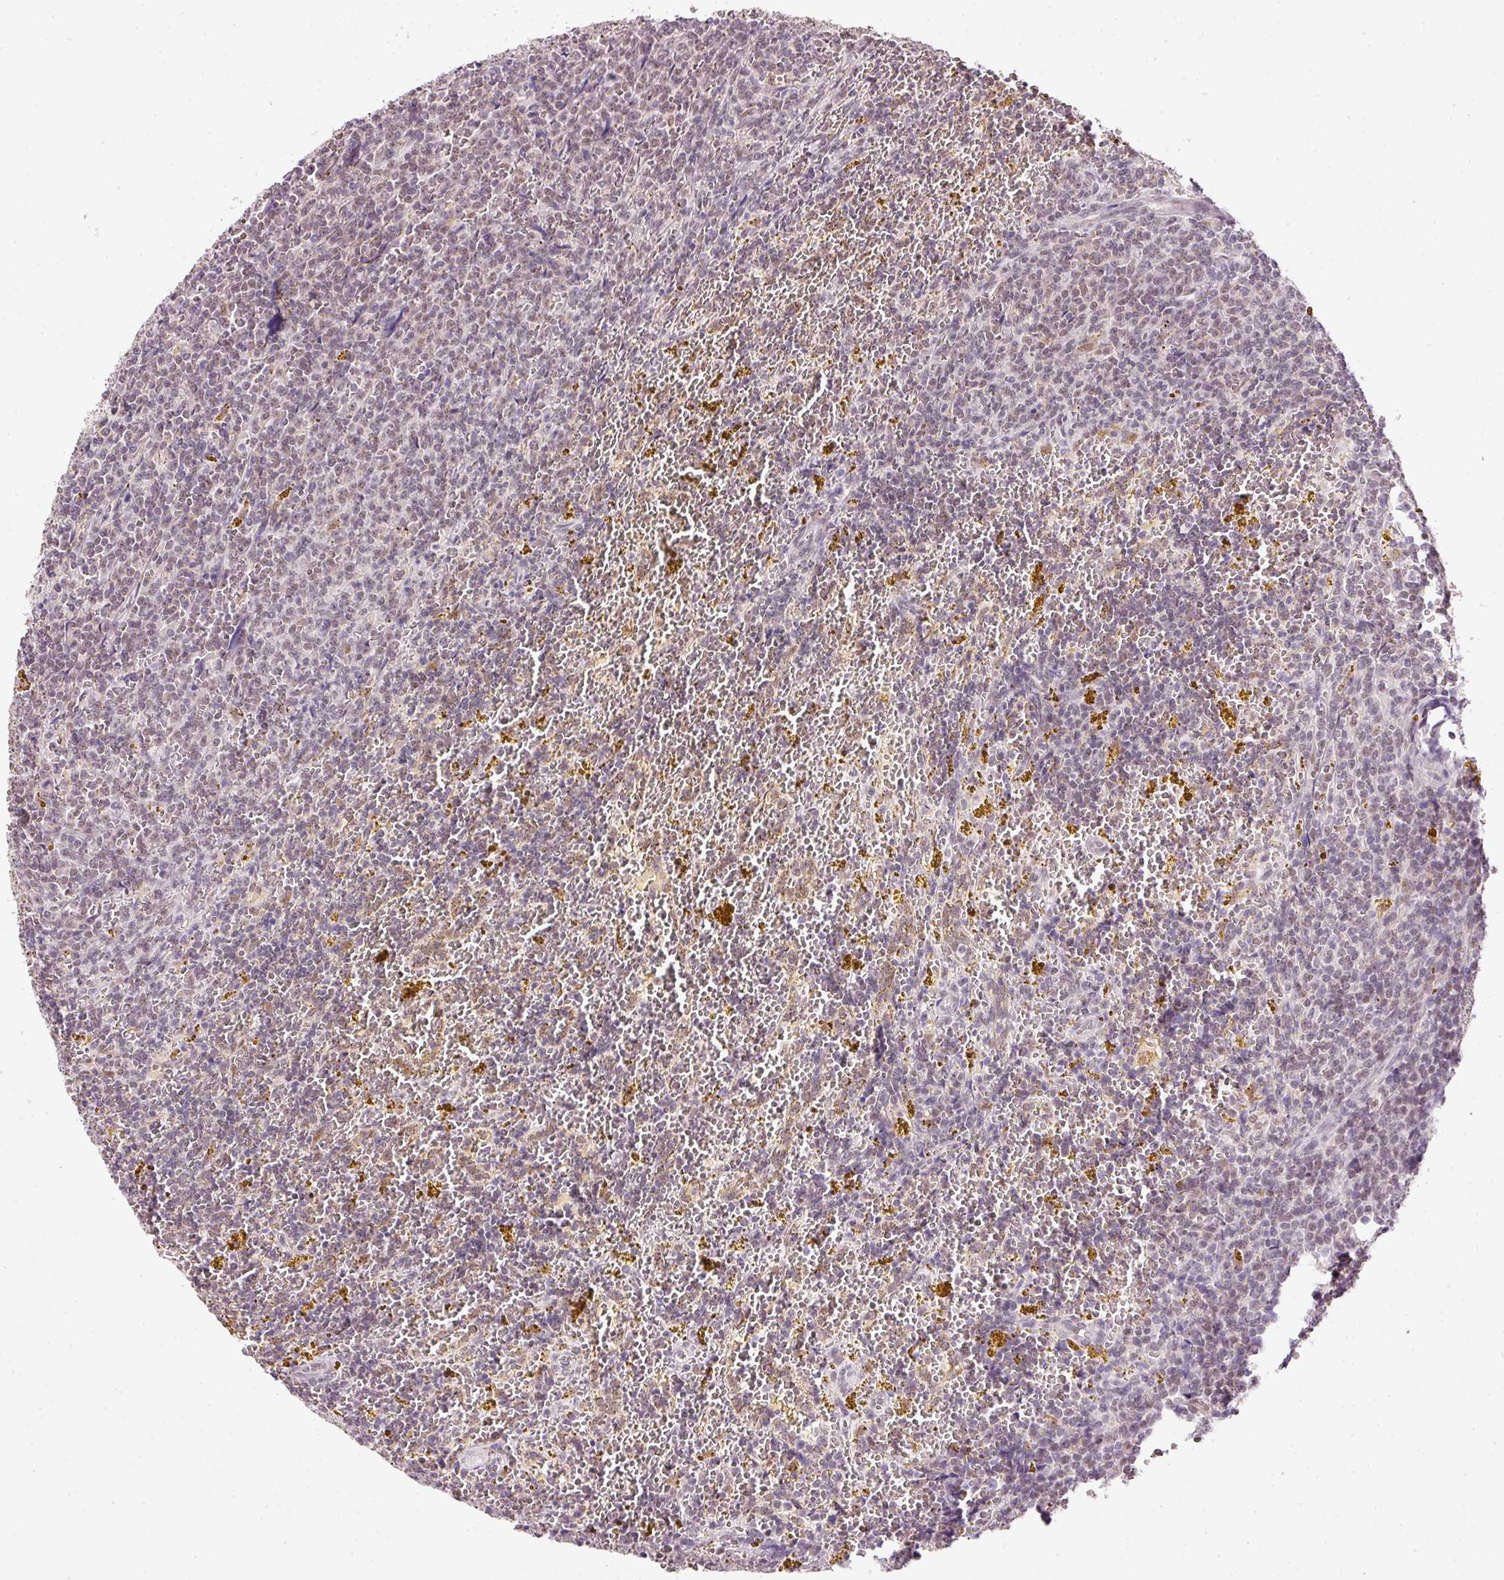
{"staining": {"intensity": "negative", "quantity": "none", "location": "none"}, "tissue": "lymphoma", "cell_type": "Tumor cells", "image_type": "cancer", "snomed": [{"axis": "morphology", "description": "Malignant lymphoma, non-Hodgkin's type, Low grade"}, {"axis": "topography", "description": "Spleen"}, {"axis": "topography", "description": "Lymph node"}], "caption": "The IHC histopathology image has no significant positivity in tumor cells of lymphoma tissue. Nuclei are stained in blue.", "gene": "FSTL3", "patient": {"sex": "female", "age": 66}}